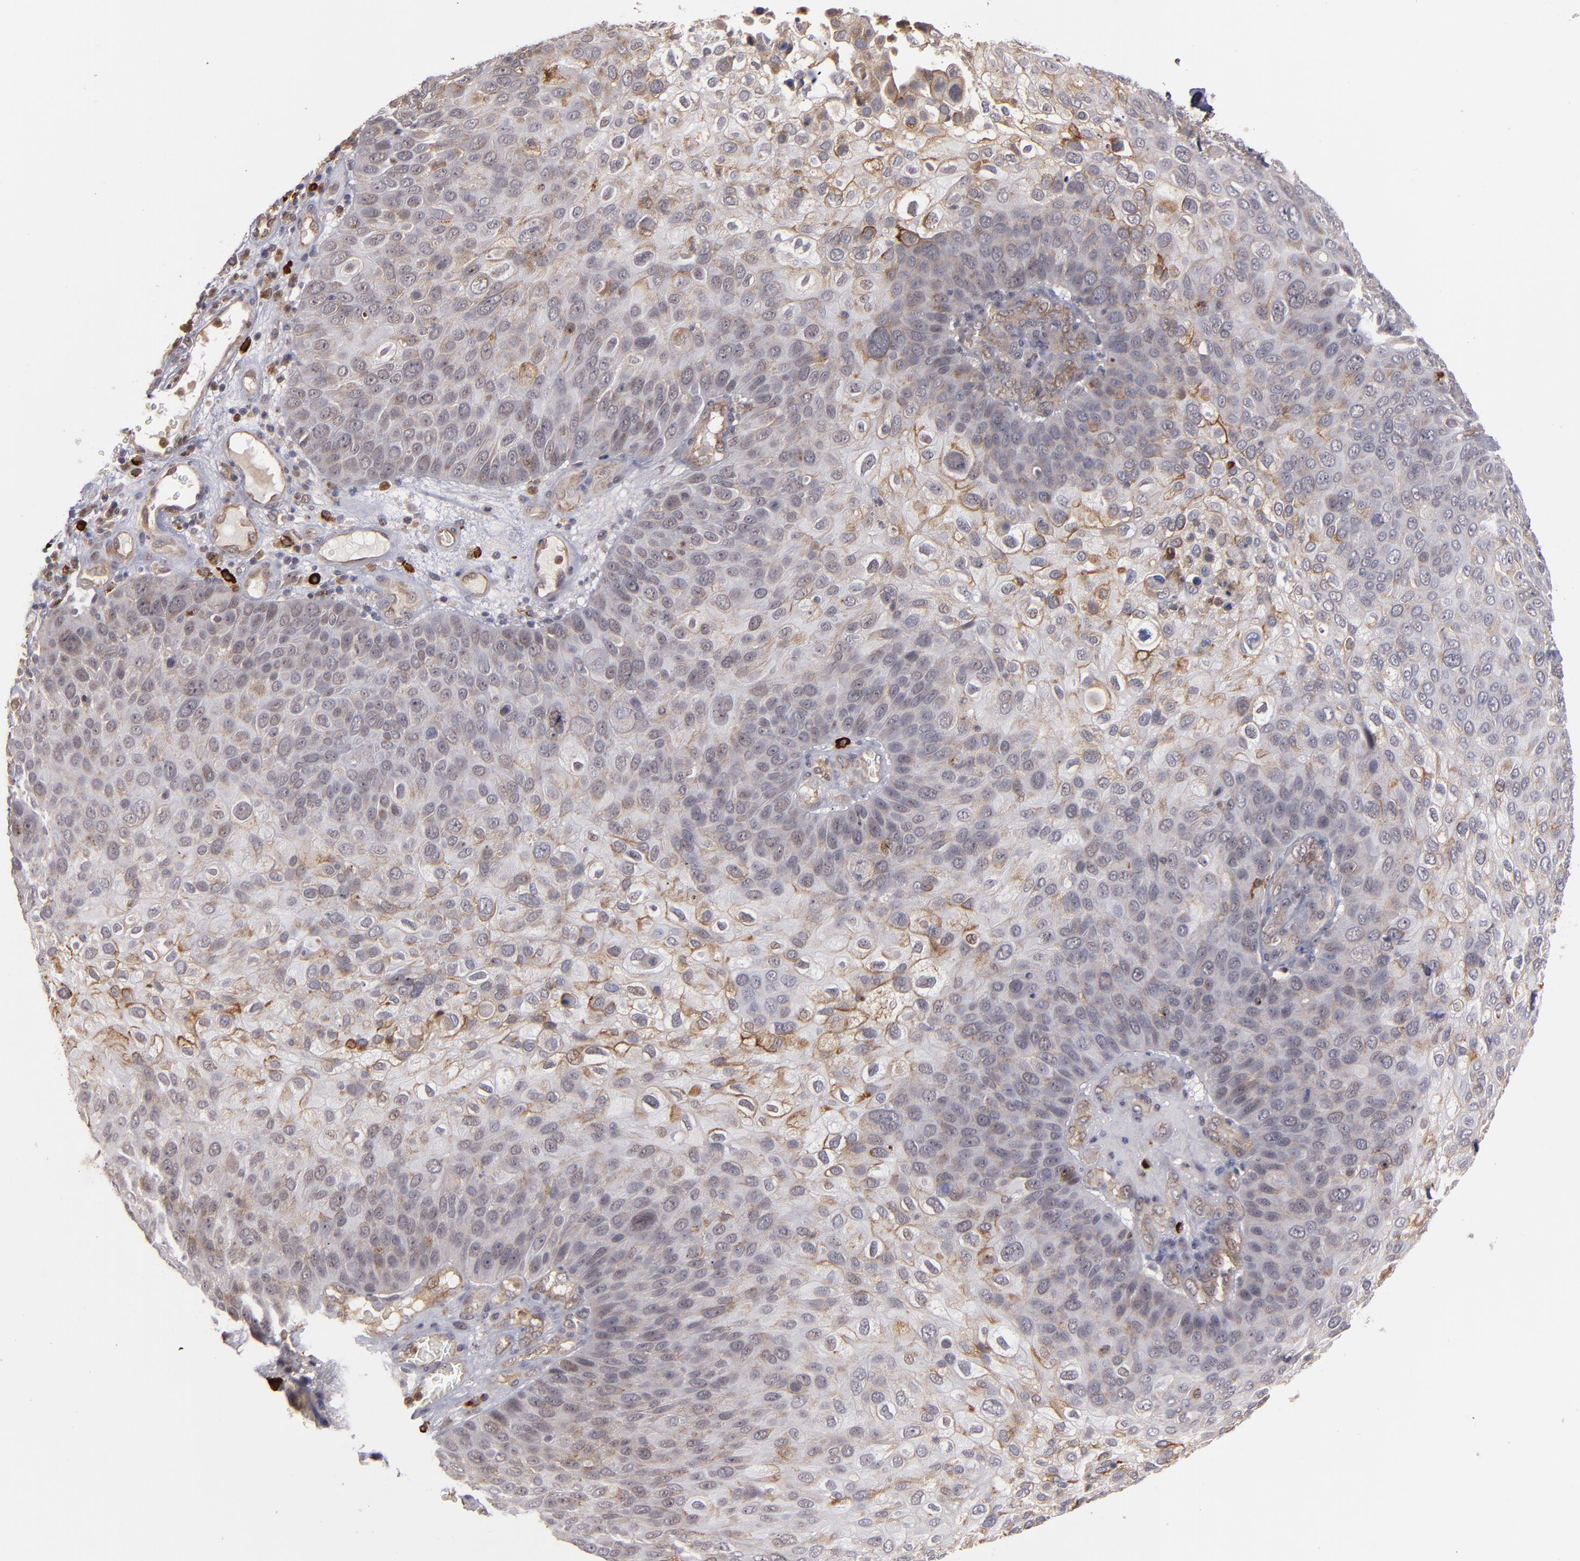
{"staining": {"intensity": "weak", "quantity": "25%-75%", "location": "cytoplasmic/membranous,nuclear"}, "tissue": "skin cancer", "cell_type": "Tumor cells", "image_type": "cancer", "snomed": [{"axis": "morphology", "description": "Squamous cell carcinoma, NOS"}, {"axis": "topography", "description": "Skin"}], "caption": "Squamous cell carcinoma (skin) was stained to show a protein in brown. There is low levels of weak cytoplasmic/membranous and nuclear expression in approximately 25%-75% of tumor cells.", "gene": "STX3", "patient": {"sex": "male", "age": 87}}